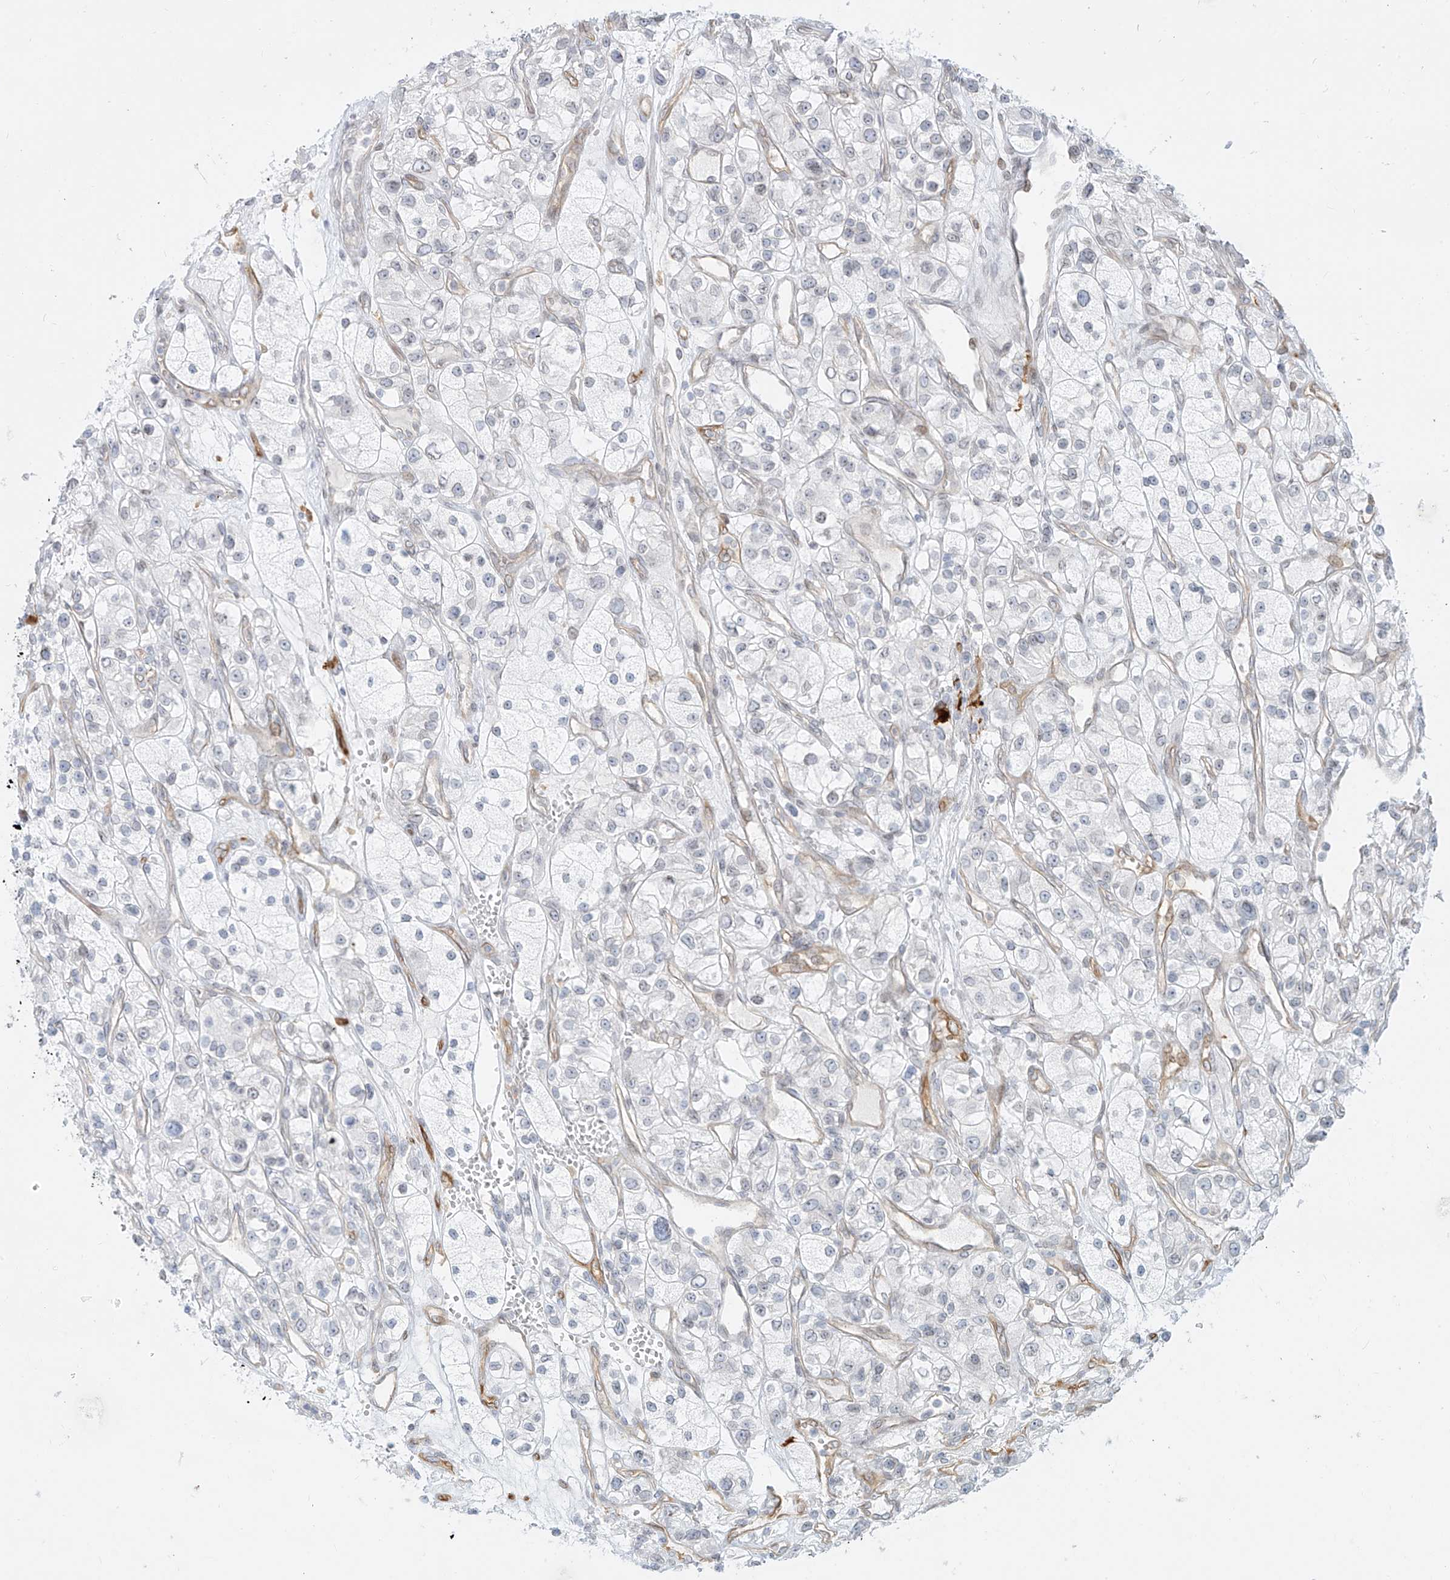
{"staining": {"intensity": "negative", "quantity": "none", "location": "none"}, "tissue": "renal cancer", "cell_type": "Tumor cells", "image_type": "cancer", "snomed": [{"axis": "morphology", "description": "Adenocarcinoma, NOS"}, {"axis": "topography", "description": "Kidney"}], "caption": "IHC of human renal cancer reveals no staining in tumor cells. (DAB IHC with hematoxylin counter stain).", "gene": "NHSL1", "patient": {"sex": "female", "age": 57}}